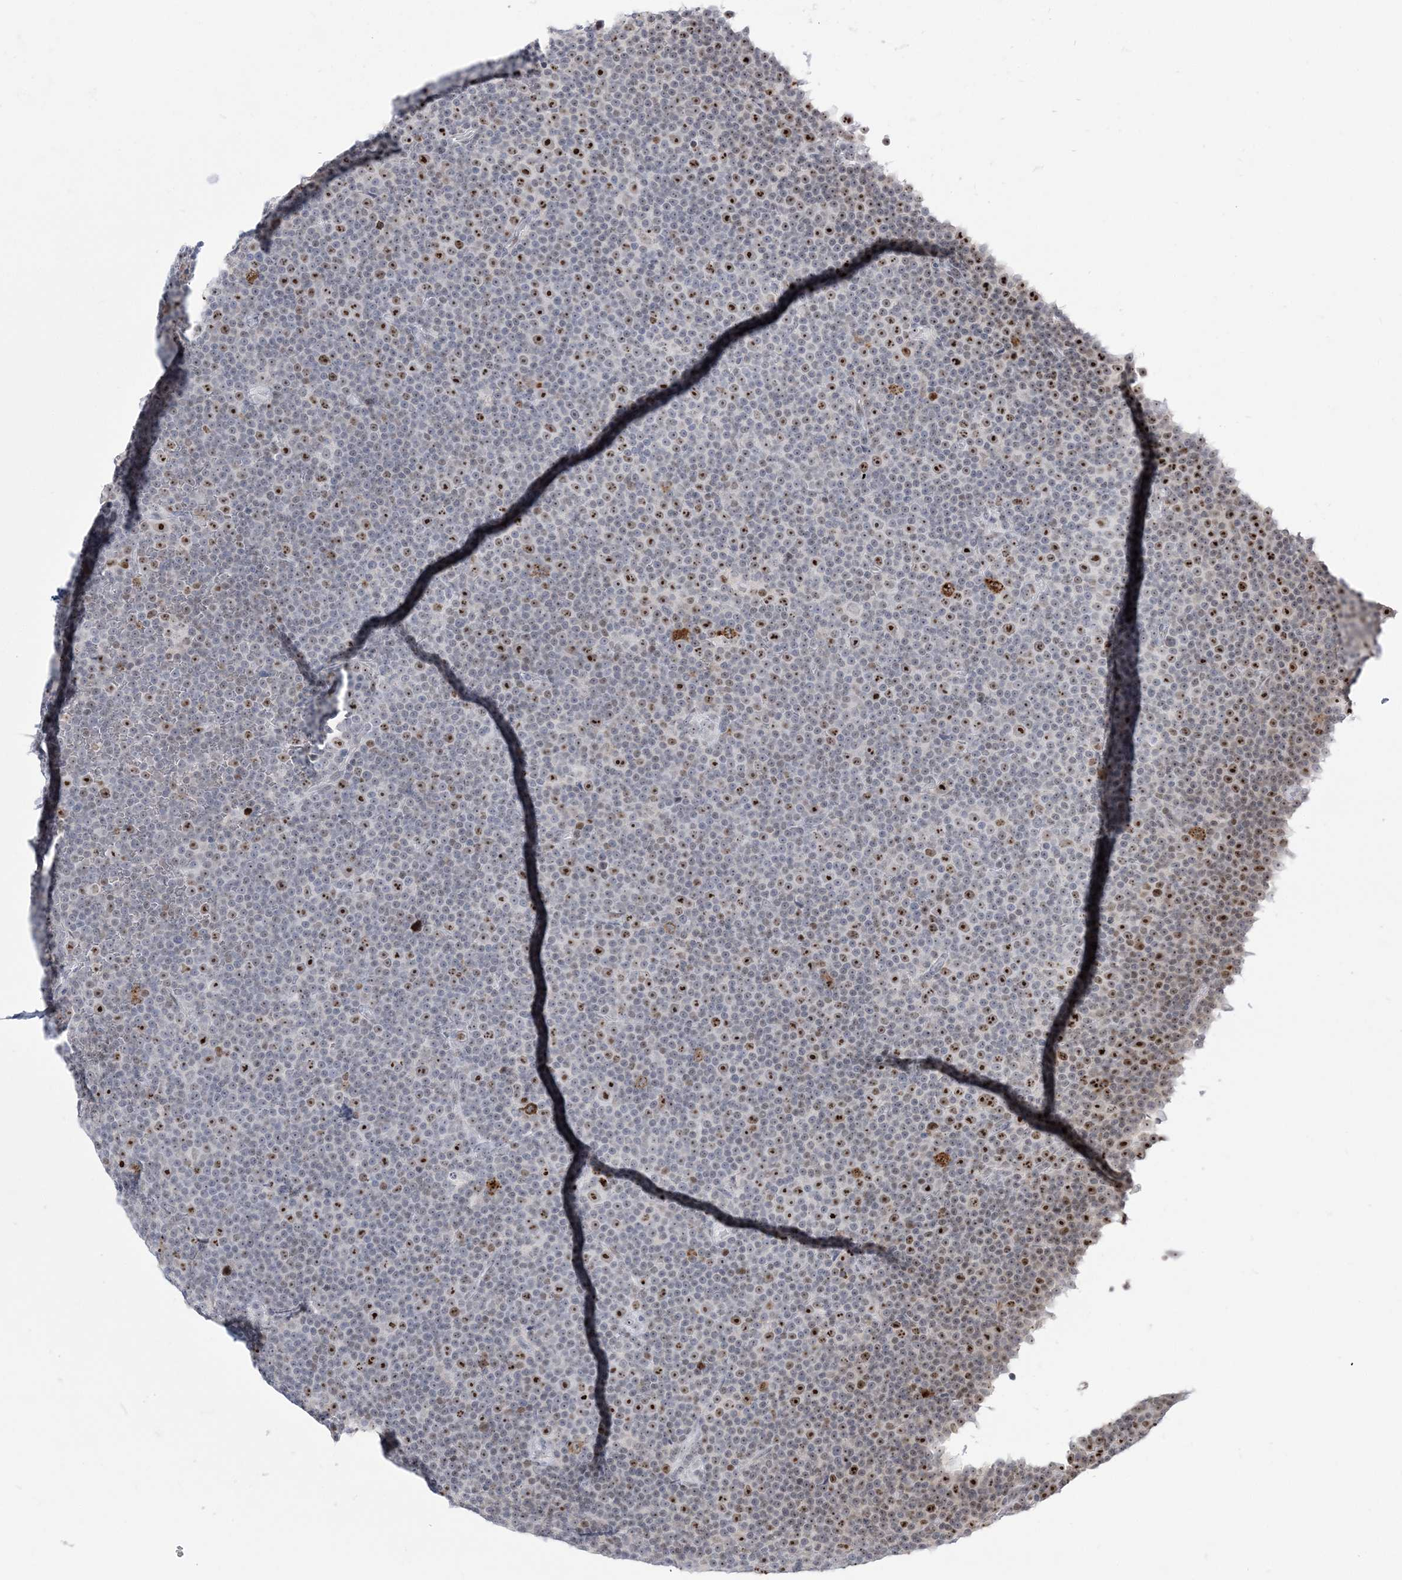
{"staining": {"intensity": "strong", "quantity": "25%-75%", "location": "nuclear"}, "tissue": "lymphoma", "cell_type": "Tumor cells", "image_type": "cancer", "snomed": [{"axis": "morphology", "description": "Malignant lymphoma, non-Hodgkin's type, Low grade"}, {"axis": "topography", "description": "Lymph node"}], "caption": "IHC of low-grade malignant lymphoma, non-Hodgkin's type shows high levels of strong nuclear staining in about 25%-75% of tumor cells.", "gene": "DDX21", "patient": {"sex": "female", "age": 67}}